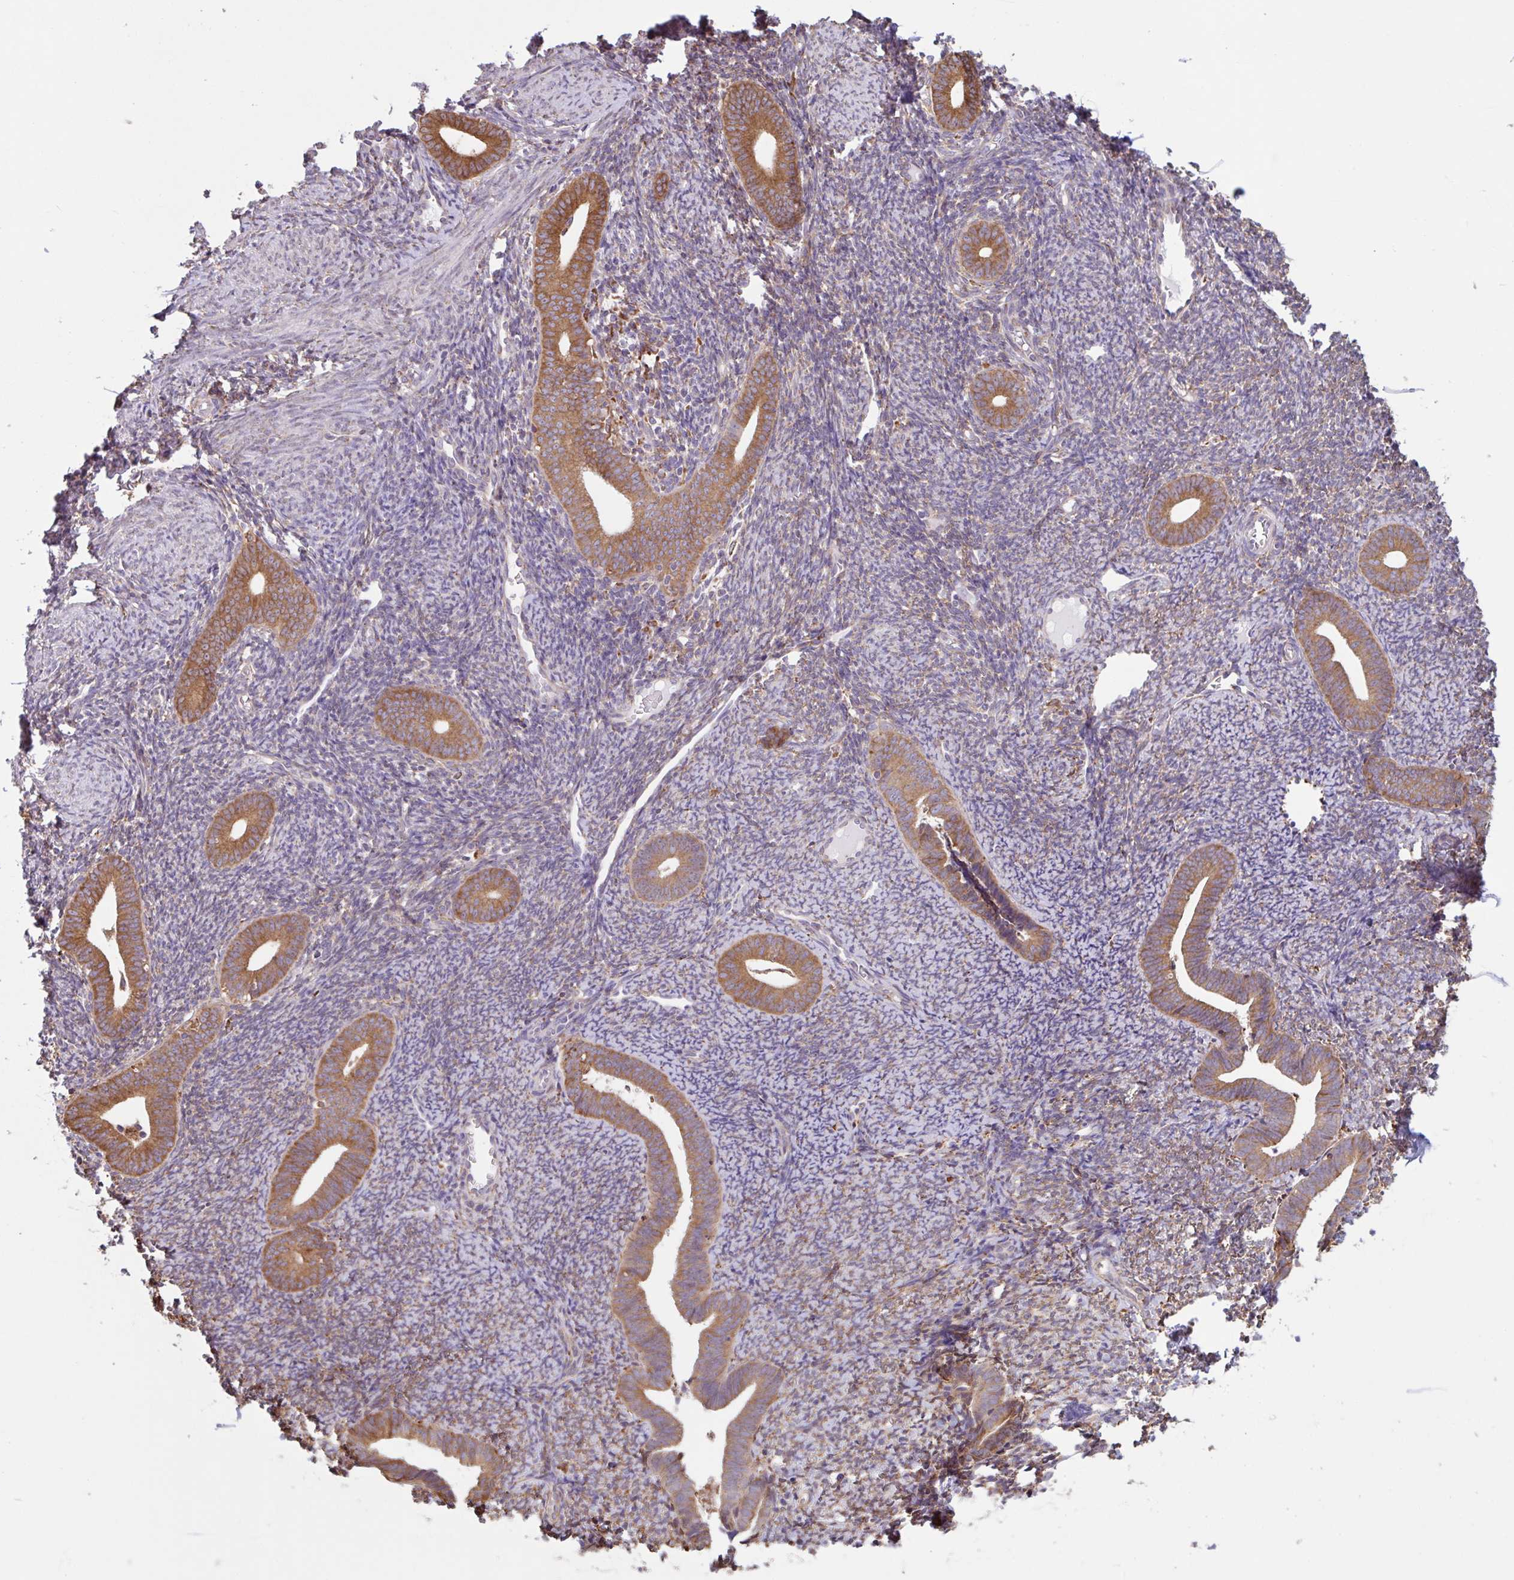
{"staining": {"intensity": "weak", "quantity": "25%-75%", "location": "cytoplasmic/membranous"}, "tissue": "endometrium", "cell_type": "Cells in endometrial stroma", "image_type": "normal", "snomed": [{"axis": "morphology", "description": "Normal tissue, NOS"}, {"axis": "topography", "description": "Endometrium"}], "caption": "The image reveals a brown stain indicating the presence of a protein in the cytoplasmic/membranous of cells in endometrial stroma in endometrium. (Stains: DAB in brown, nuclei in blue, Microscopy: brightfield microscopy at high magnification).", "gene": "DOK4", "patient": {"sex": "female", "age": 39}}